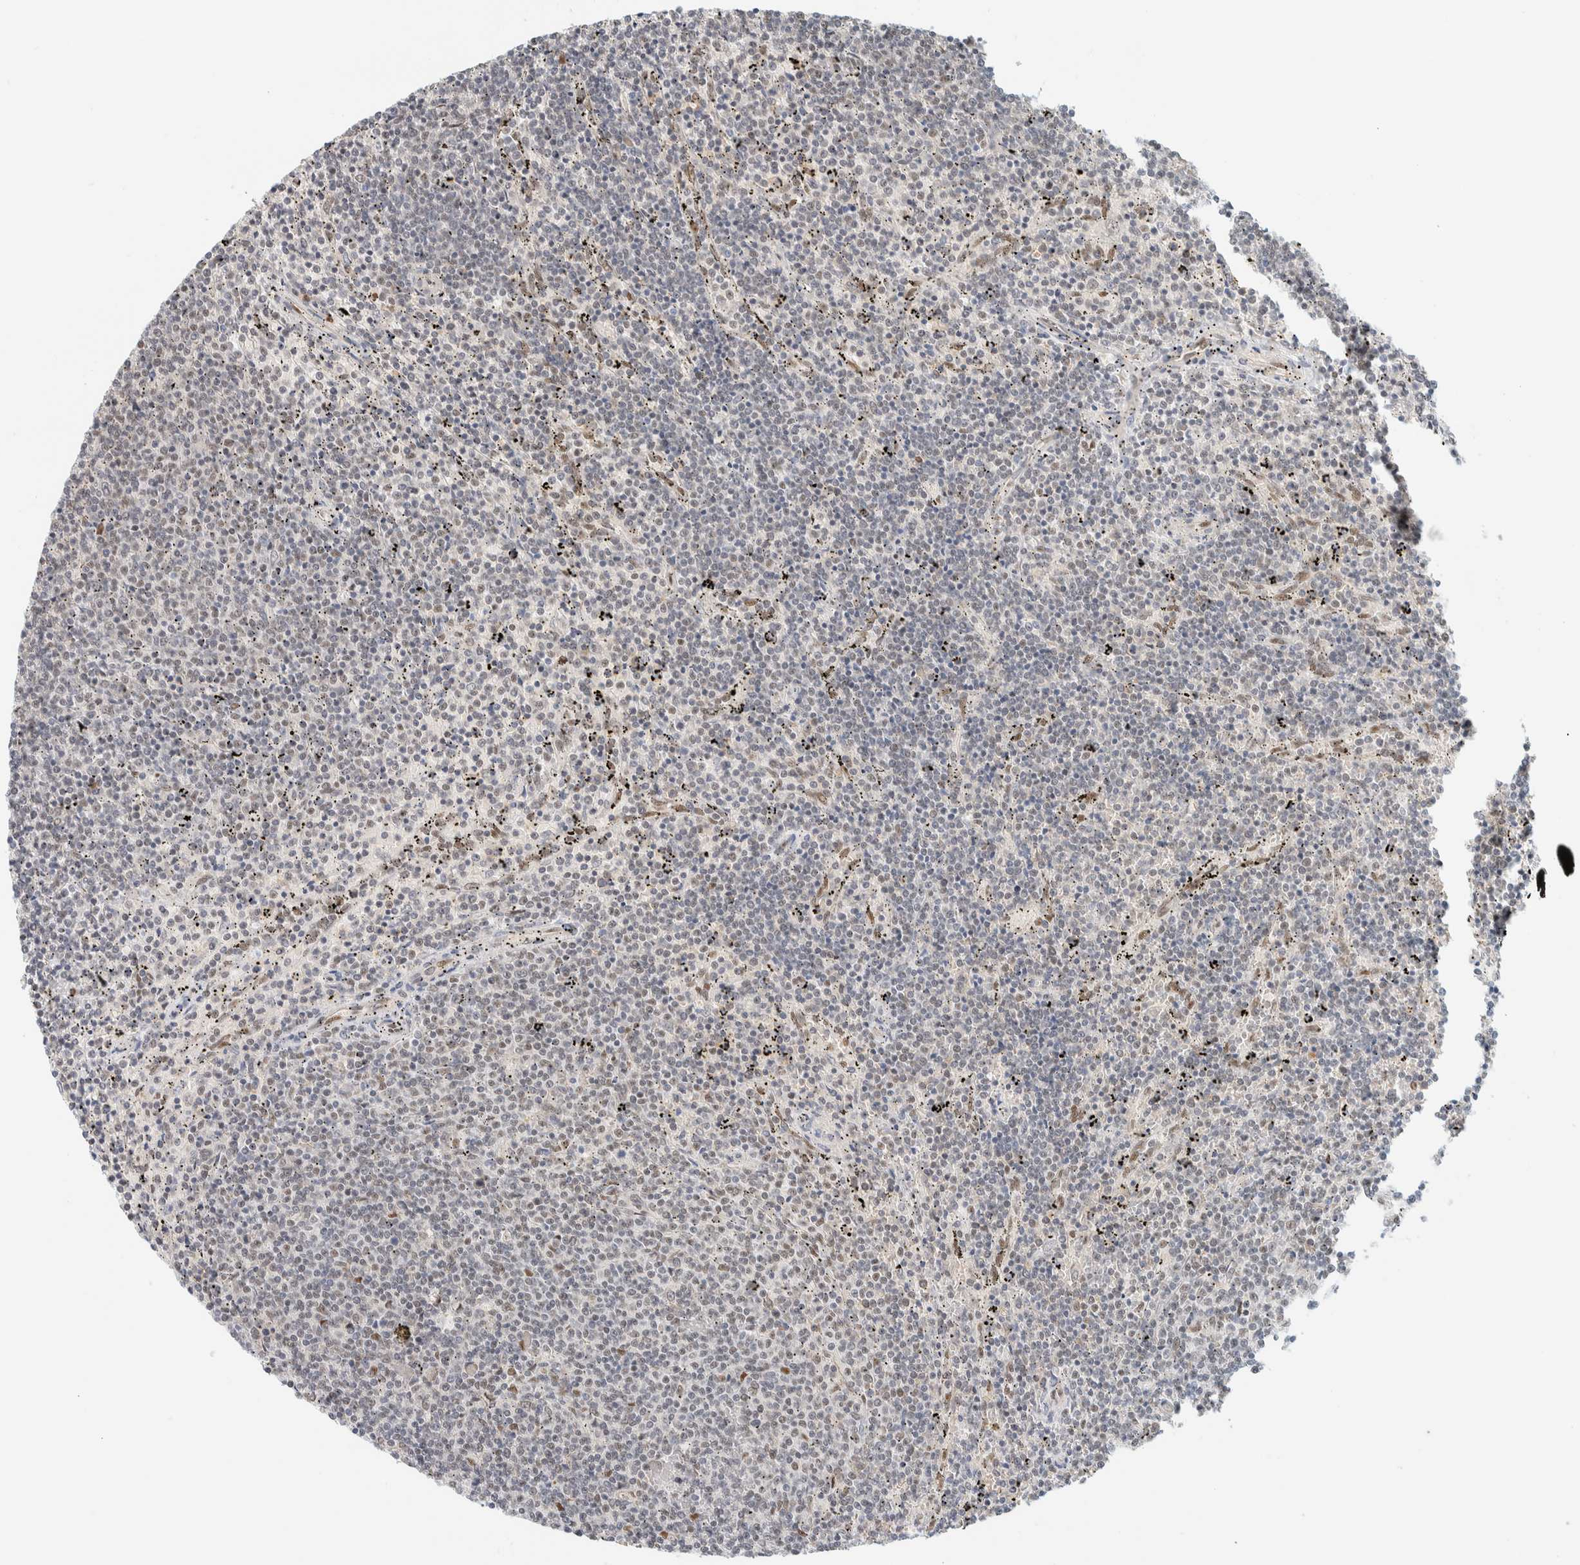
{"staining": {"intensity": "weak", "quantity": "25%-75%", "location": "nuclear"}, "tissue": "lymphoma", "cell_type": "Tumor cells", "image_type": "cancer", "snomed": [{"axis": "morphology", "description": "Malignant lymphoma, non-Hodgkin's type, Low grade"}, {"axis": "topography", "description": "Spleen"}], "caption": "Tumor cells reveal low levels of weak nuclear staining in about 25%-75% of cells in human lymphoma.", "gene": "ZNF683", "patient": {"sex": "female", "age": 50}}